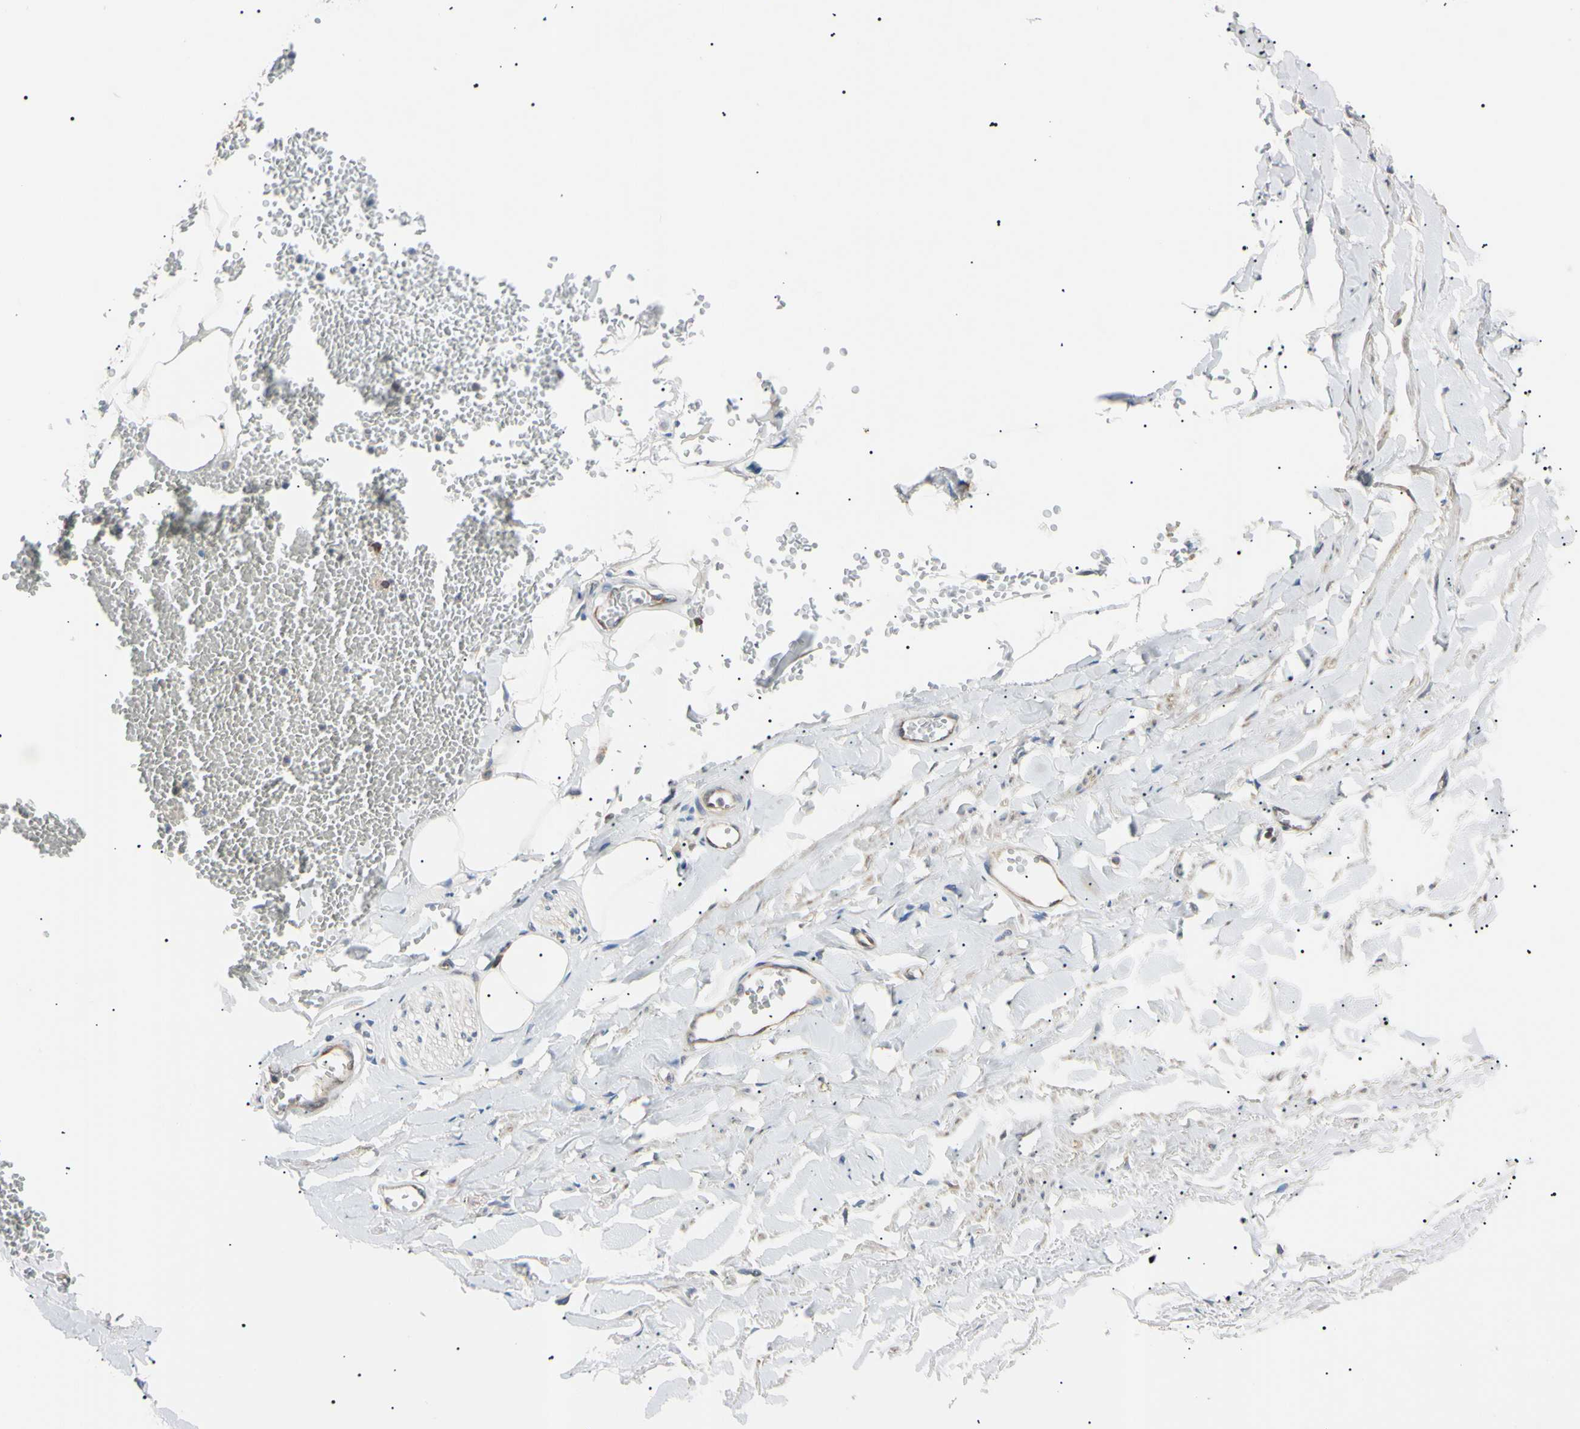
{"staining": {"intensity": "negative", "quantity": "none", "location": "none"}, "tissue": "adipose tissue", "cell_type": "Adipocytes", "image_type": "normal", "snomed": [{"axis": "morphology", "description": "Normal tissue, NOS"}, {"axis": "topography", "description": "Adipose tissue"}, {"axis": "topography", "description": "Peripheral nerve tissue"}], "caption": "An IHC photomicrograph of benign adipose tissue is shown. There is no staining in adipocytes of adipose tissue. (Immunohistochemistry (ihc), brightfield microscopy, high magnification).", "gene": "VAPA", "patient": {"sex": "male", "age": 52}}